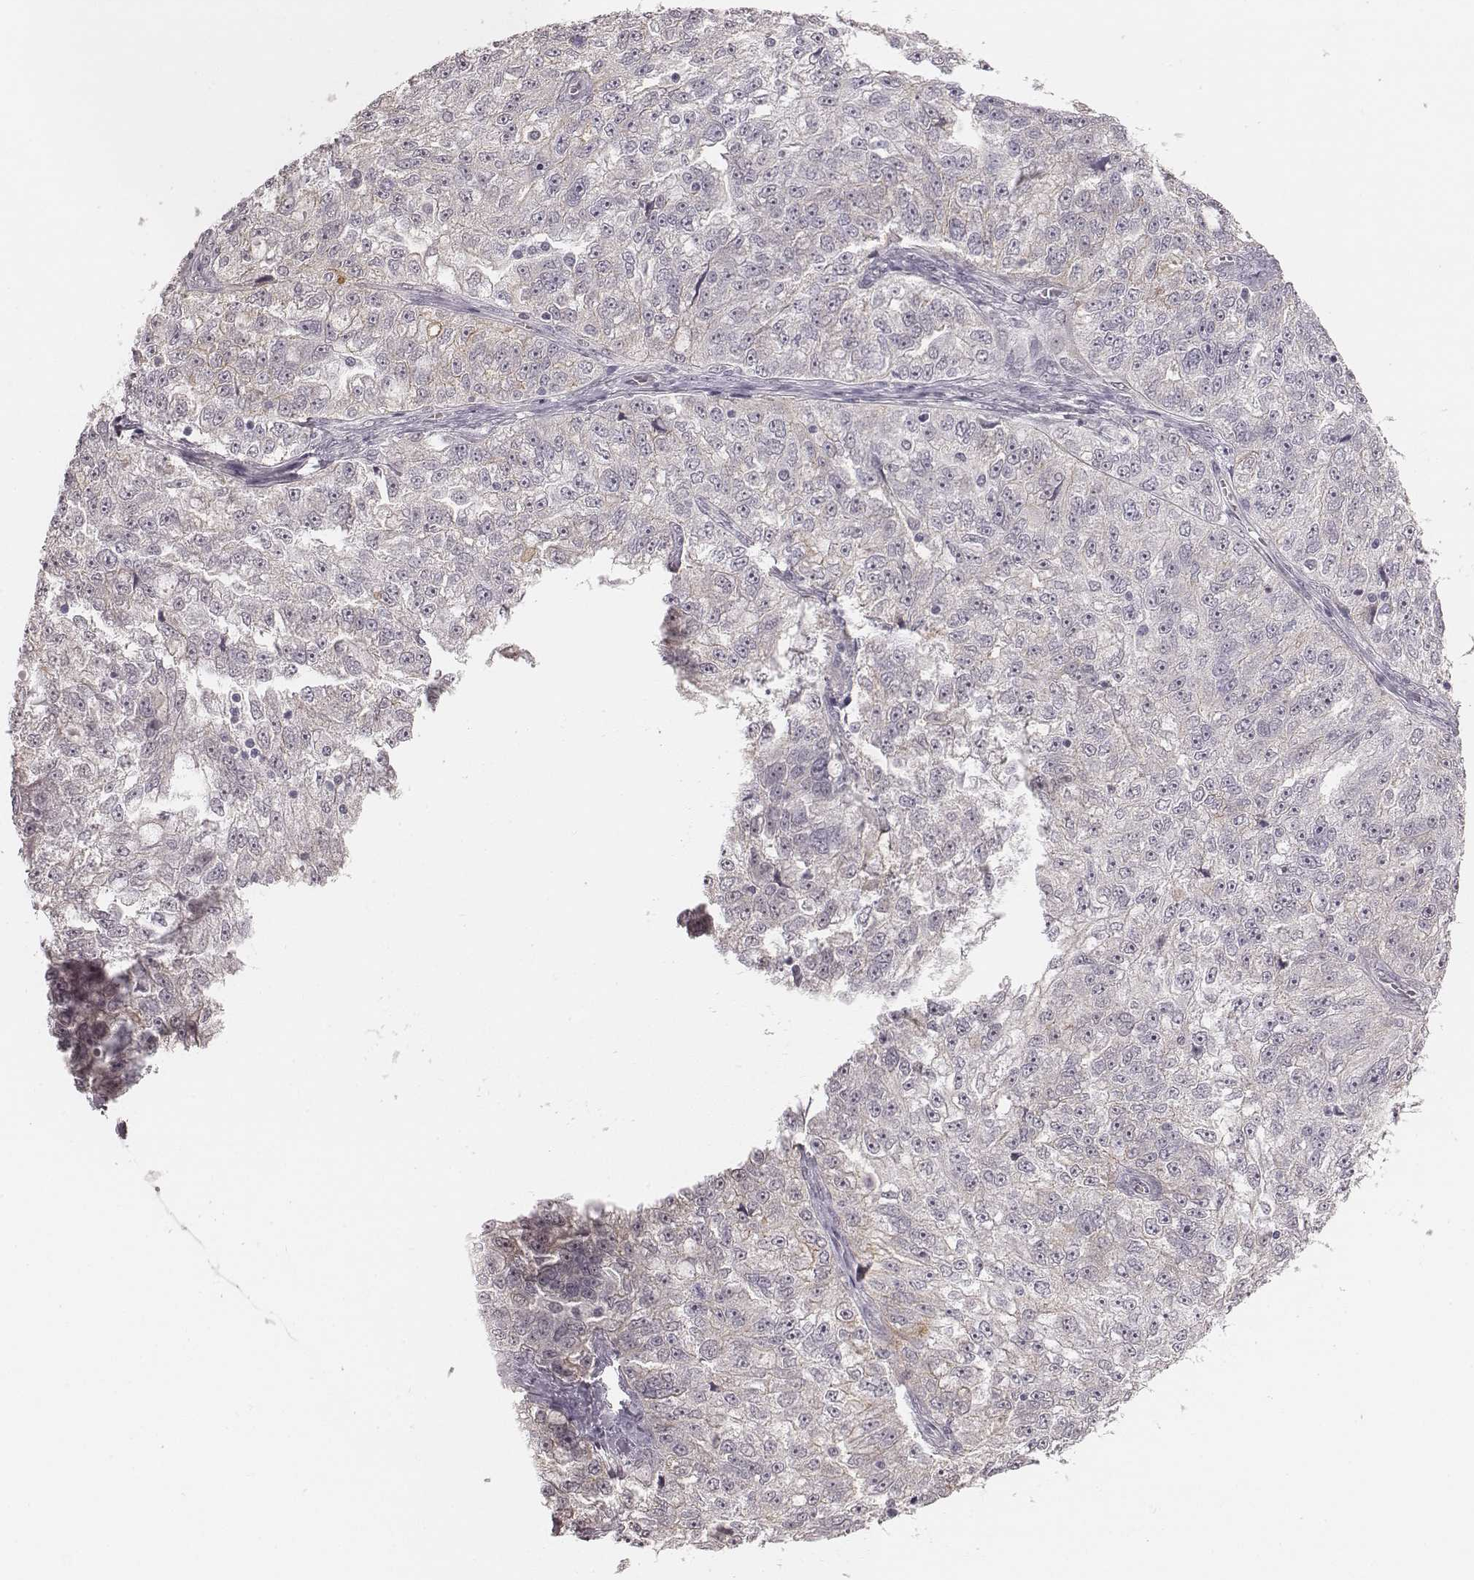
{"staining": {"intensity": "negative", "quantity": "none", "location": "none"}, "tissue": "ovarian cancer", "cell_type": "Tumor cells", "image_type": "cancer", "snomed": [{"axis": "morphology", "description": "Cystadenocarcinoma, serous, NOS"}, {"axis": "topography", "description": "Ovary"}], "caption": "Immunohistochemical staining of human ovarian serous cystadenocarcinoma reveals no significant staining in tumor cells. (Immunohistochemistry, brightfield microscopy, high magnification).", "gene": "RPGRIP1", "patient": {"sex": "female", "age": 51}}